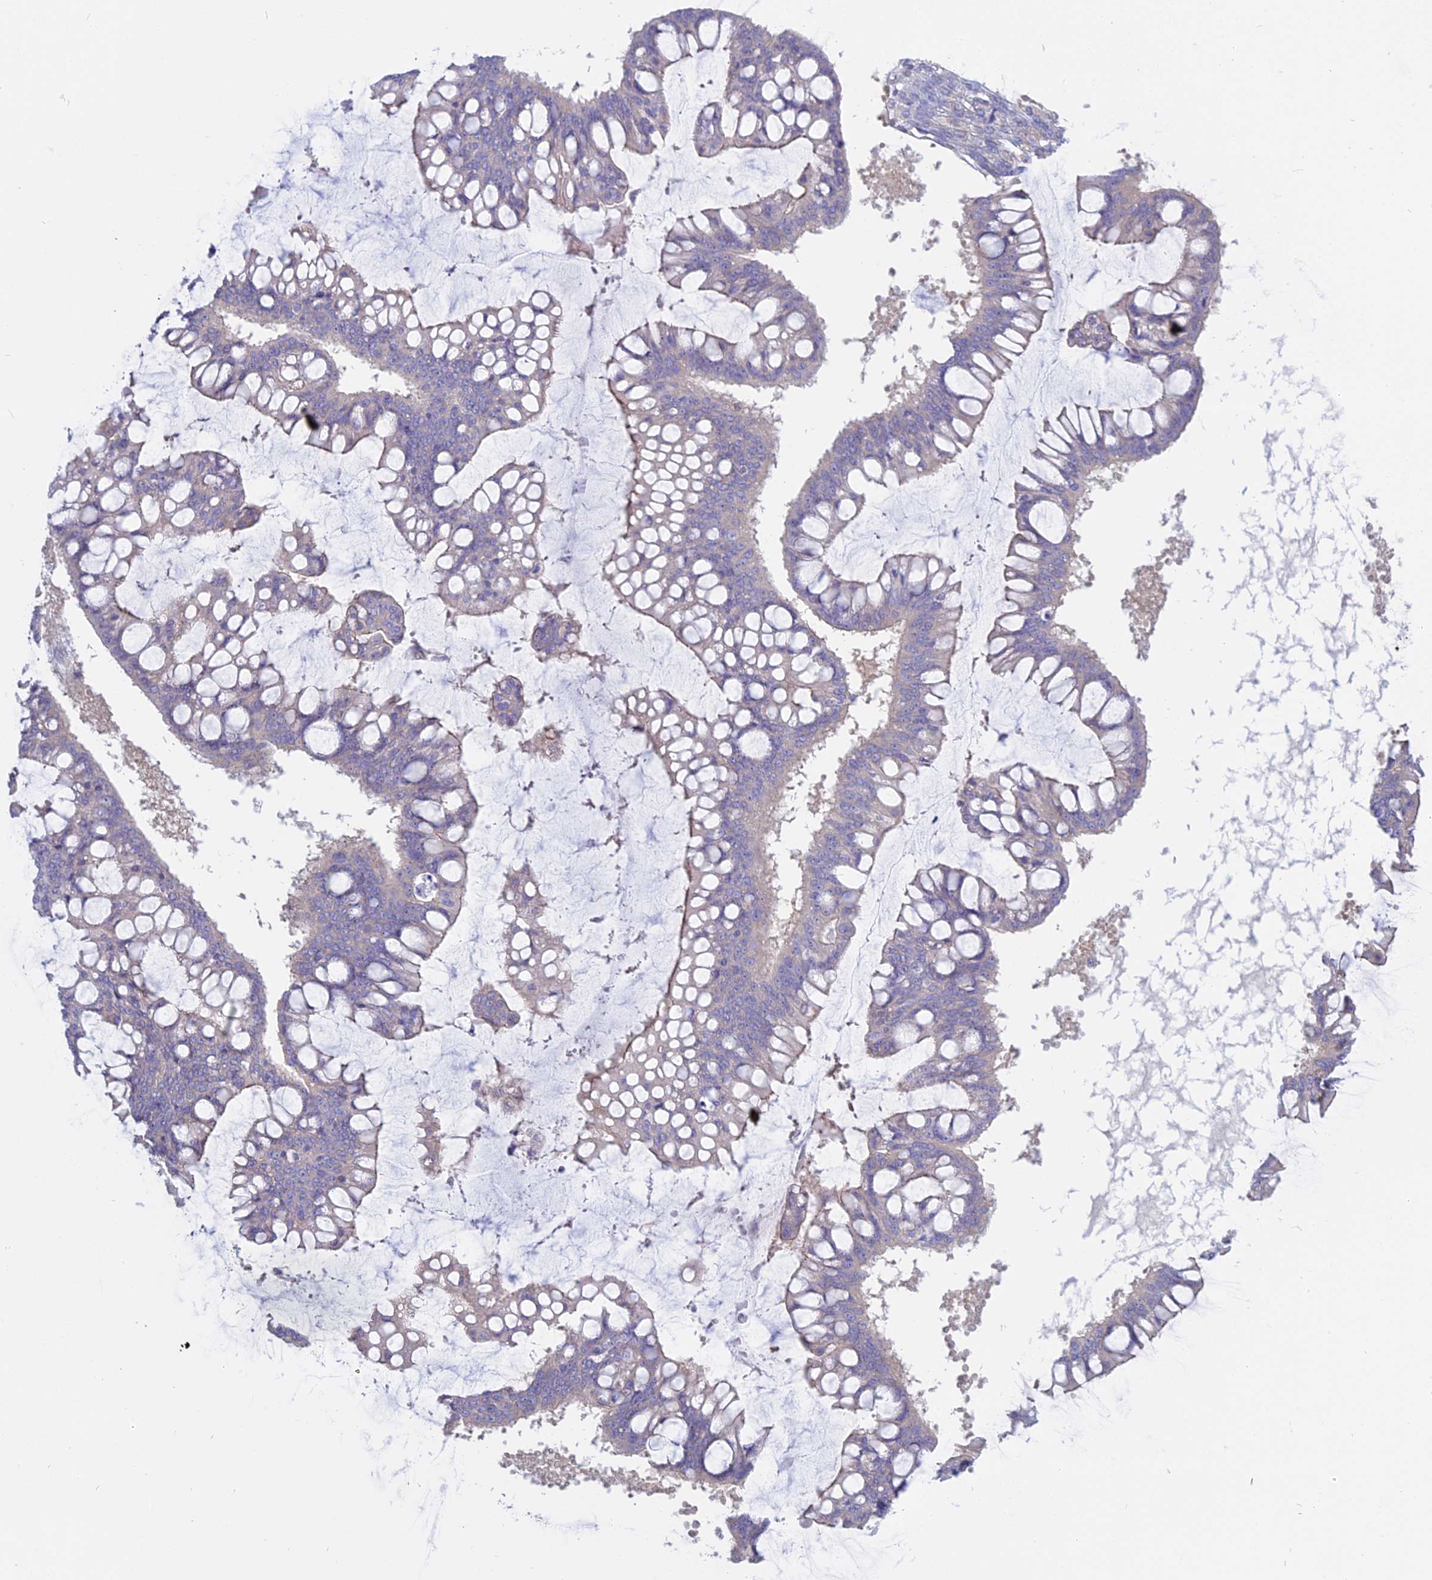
{"staining": {"intensity": "weak", "quantity": "25%-75%", "location": "cytoplasmic/membranous"}, "tissue": "ovarian cancer", "cell_type": "Tumor cells", "image_type": "cancer", "snomed": [{"axis": "morphology", "description": "Cystadenocarcinoma, mucinous, NOS"}, {"axis": "topography", "description": "Ovary"}], "caption": "Tumor cells demonstrate low levels of weak cytoplasmic/membranous expression in approximately 25%-75% of cells in mucinous cystadenocarcinoma (ovarian). The protein is shown in brown color, while the nuclei are stained blue.", "gene": "AHCYL1", "patient": {"sex": "female", "age": 73}}